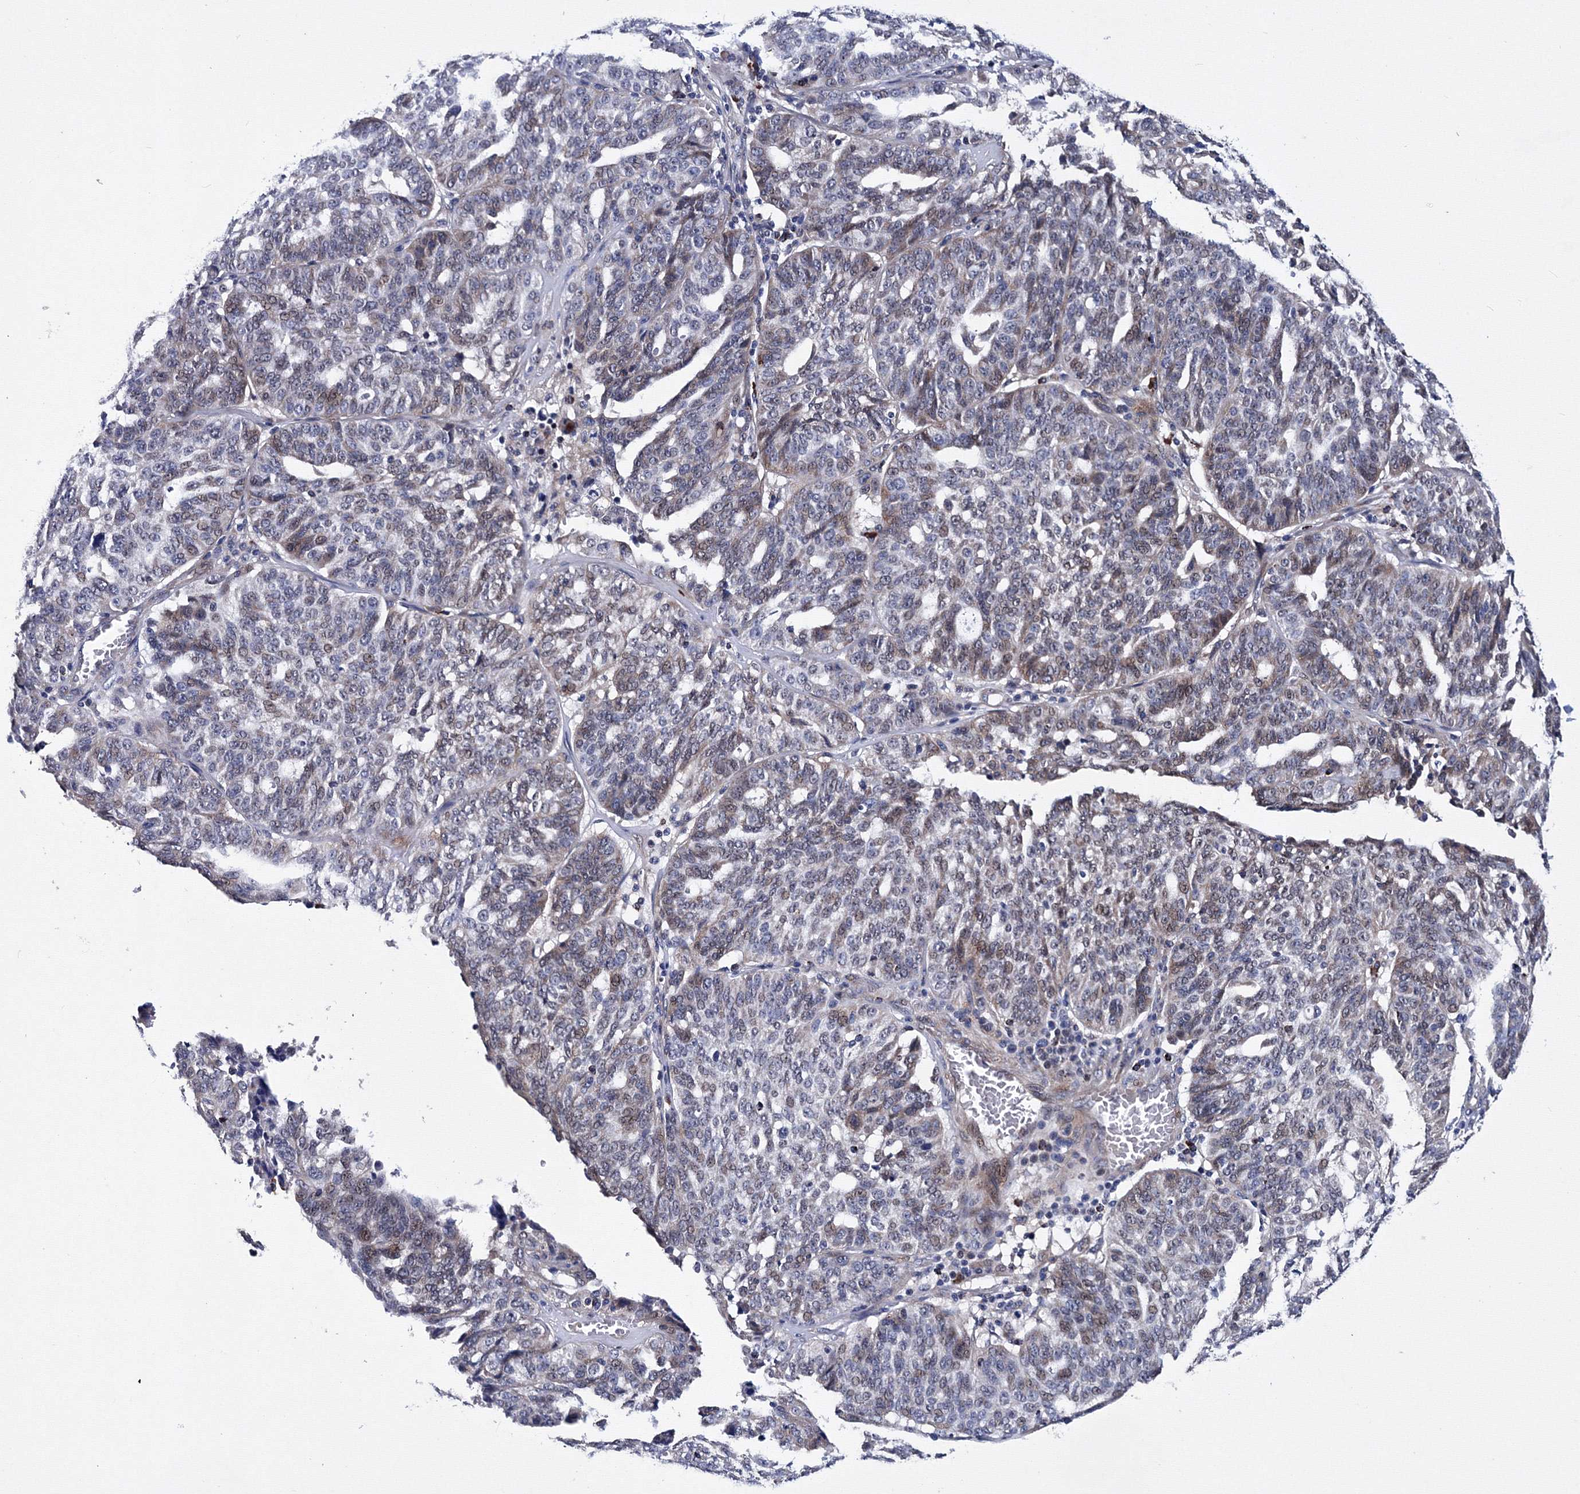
{"staining": {"intensity": "weak", "quantity": "<25%", "location": "cytoplasmic/membranous,nuclear"}, "tissue": "ovarian cancer", "cell_type": "Tumor cells", "image_type": "cancer", "snomed": [{"axis": "morphology", "description": "Cystadenocarcinoma, serous, NOS"}, {"axis": "topography", "description": "Ovary"}], "caption": "Immunohistochemistry of ovarian cancer (serous cystadenocarcinoma) displays no expression in tumor cells.", "gene": "PHYKPL", "patient": {"sex": "female", "age": 59}}